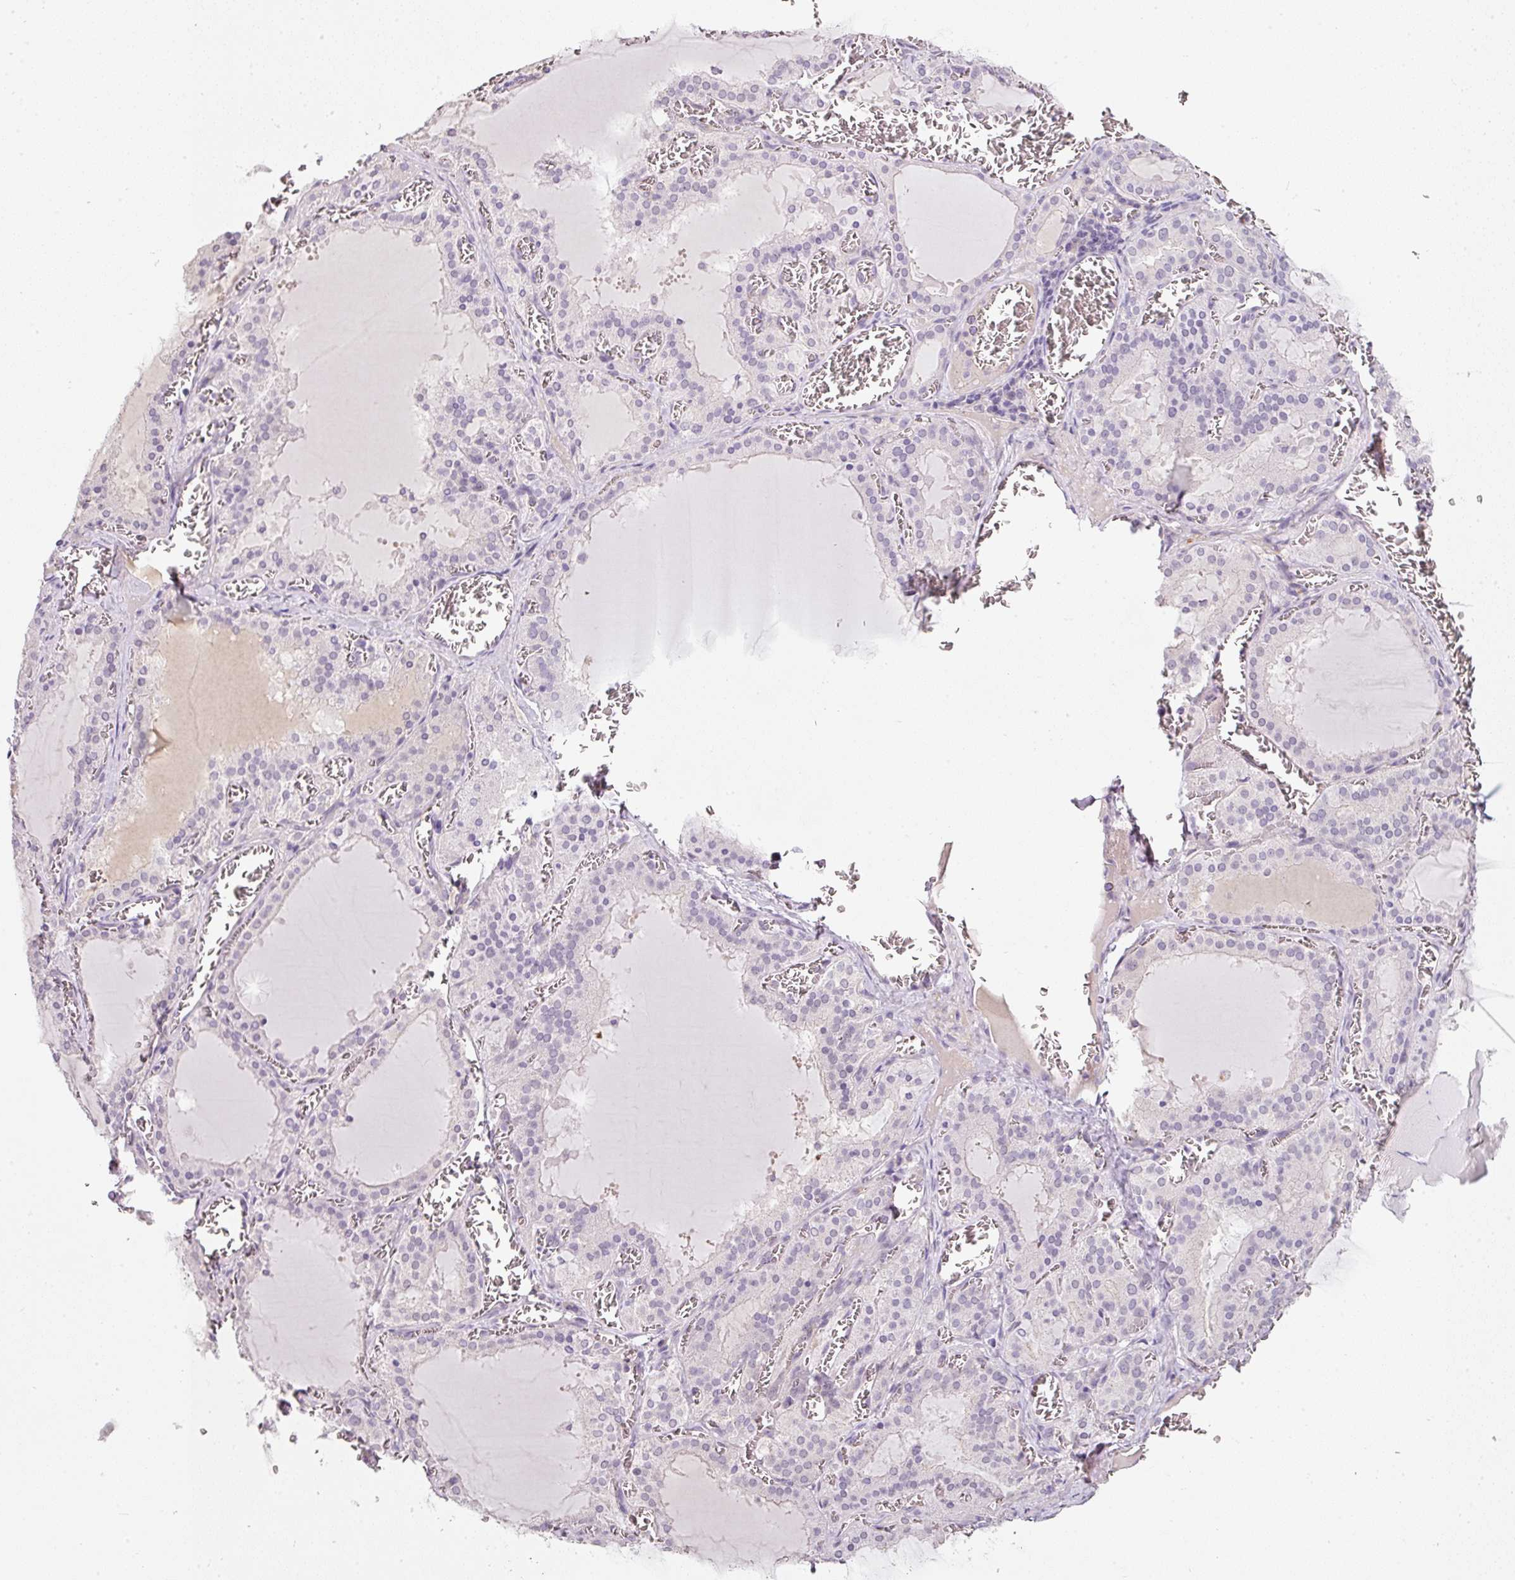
{"staining": {"intensity": "negative", "quantity": "none", "location": "none"}, "tissue": "thyroid gland", "cell_type": "Glandular cells", "image_type": "normal", "snomed": [{"axis": "morphology", "description": "Normal tissue, NOS"}, {"axis": "topography", "description": "Thyroid gland"}], "caption": "Thyroid gland was stained to show a protein in brown. There is no significant expression in glandular cells. The staining is performed using DAB (3,3'-diaminobenzidine) brown chromogen with nuclei counter-stained in using hematoxylin.", "gene": "TMEM37", "patient": {"sex": "female", "age": 30}}